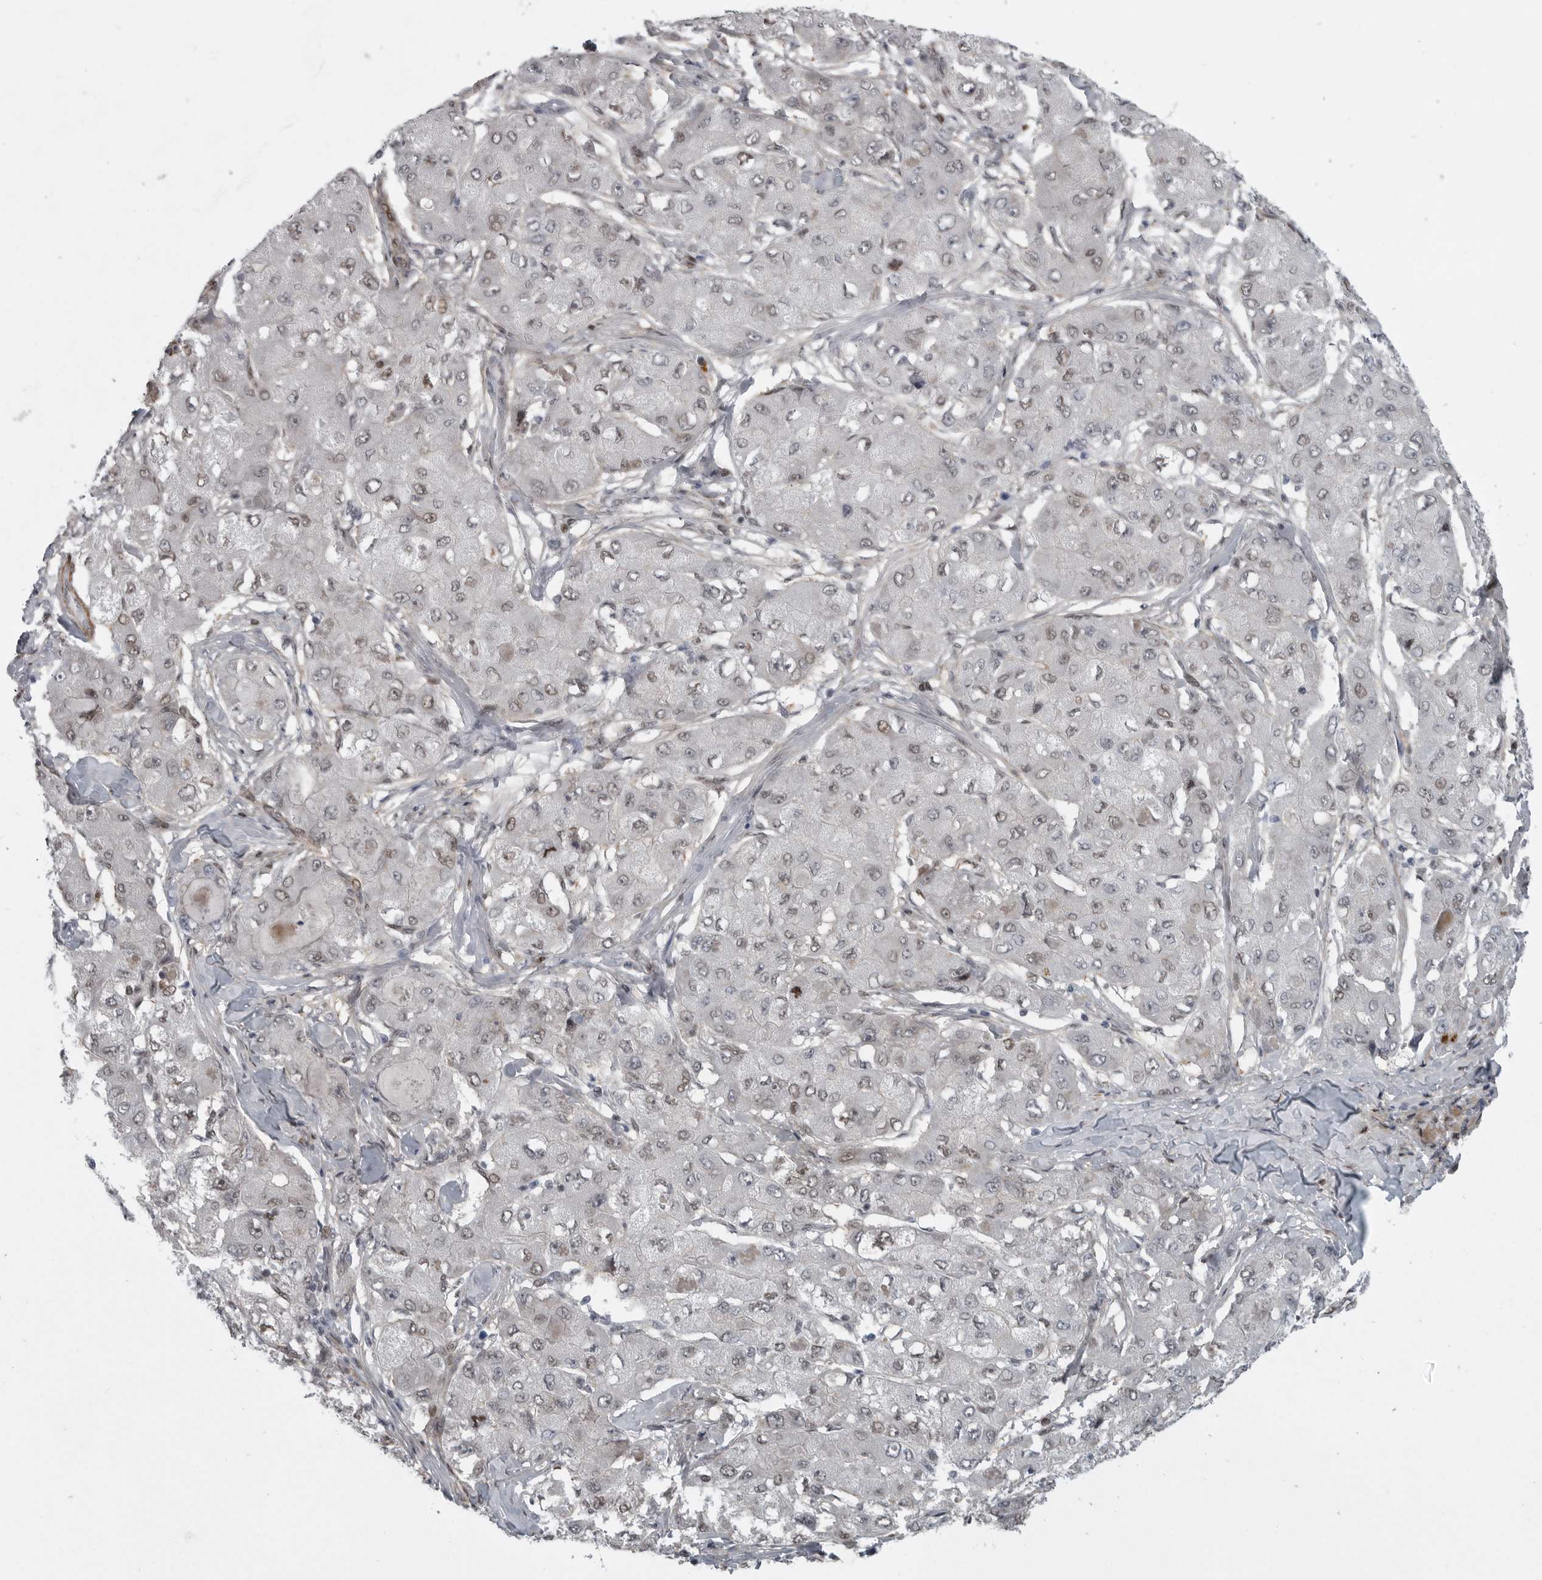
{"staining": {"intensity": "weak", "quantity": "25%-75%", "location": "nuclear"}, "tissue": "liver cancer", "cell_type": "Tumor cells", "image_type": "cancer", "snomed": [{"axis": "morphology", "description": "Carcinoma, Hepatocellular, NOS"}, {"axis": "topography", "description": "Liver"}], "caption": "This image shows IHC staining of liver cancer (hepatocellular carcinoma), with low weak nuclear staining in approximately 25%-75% of tumor cells.", "gene": "HMGN3", "patient": {"sex": "male", "age": 80}}